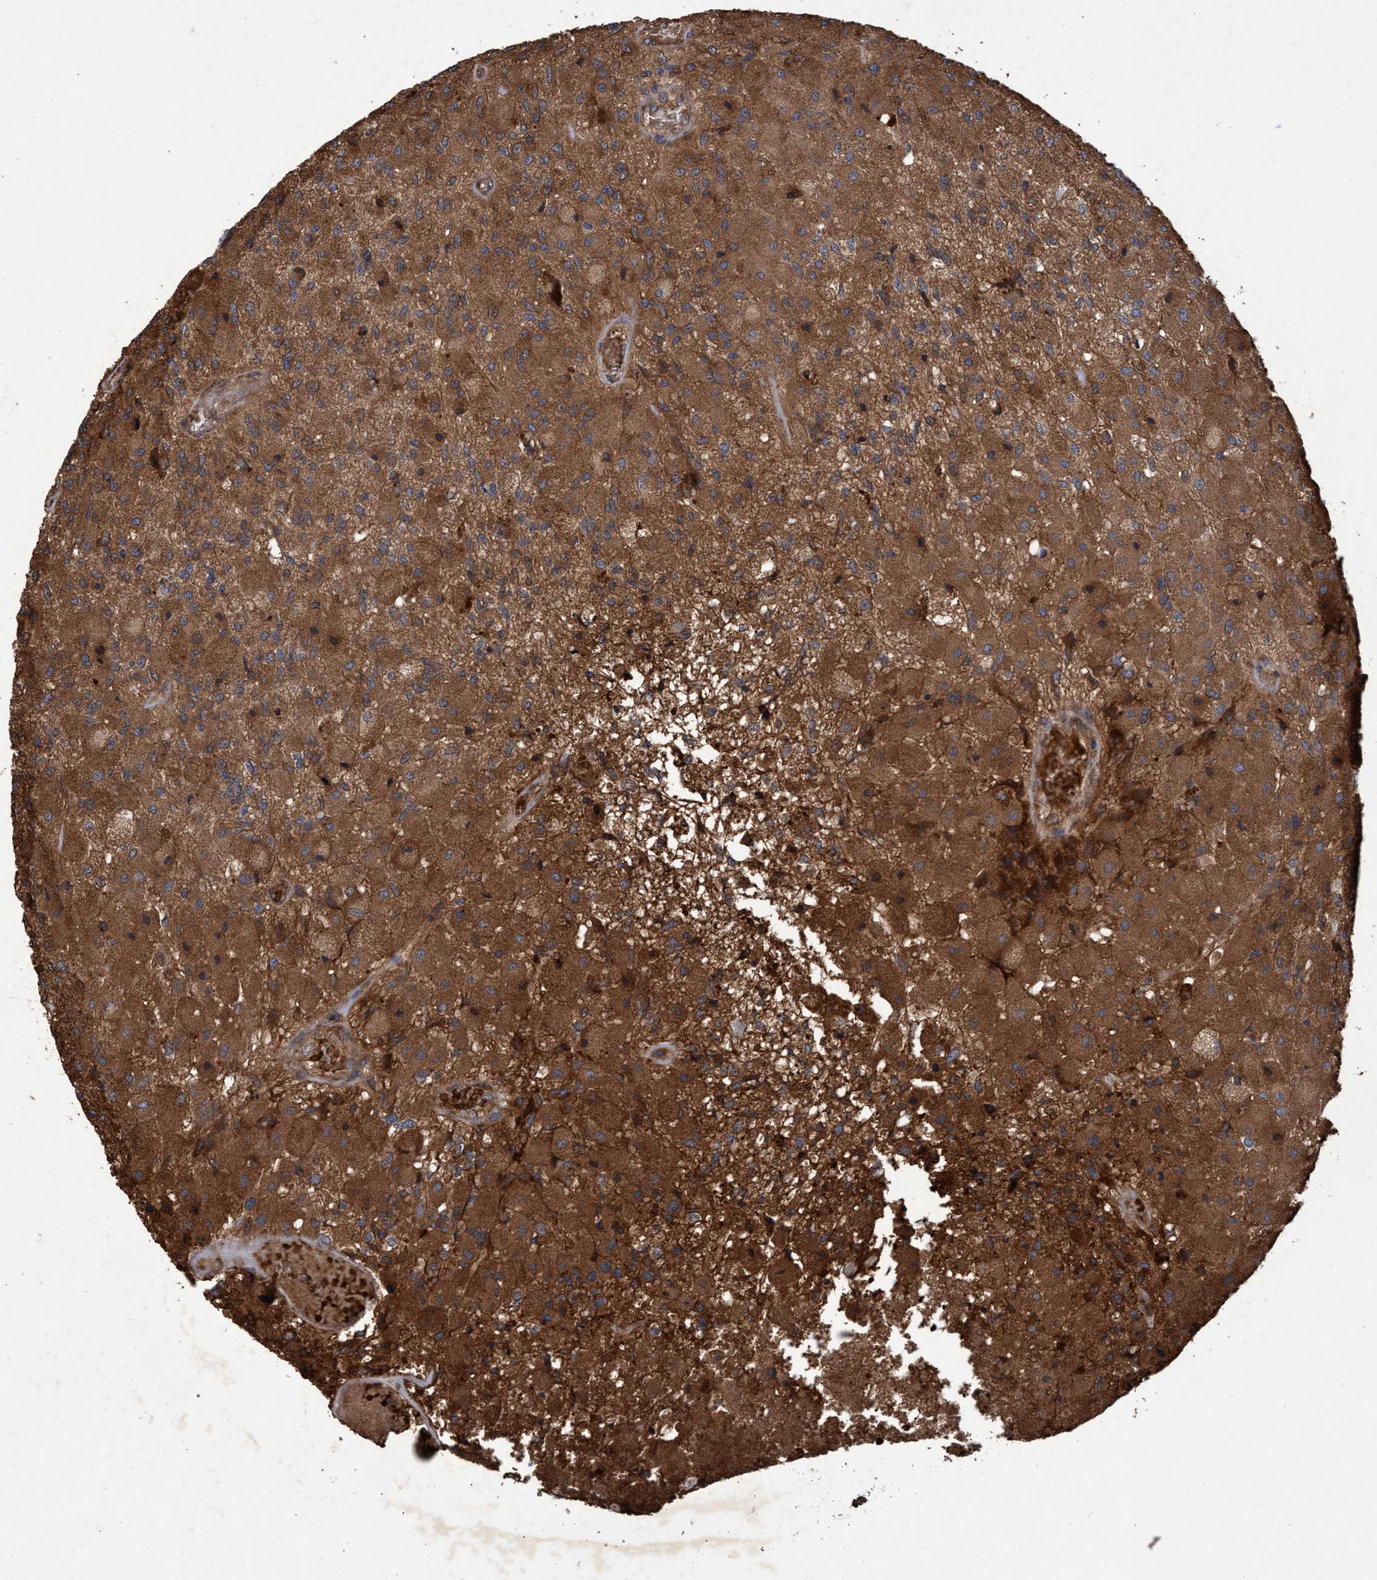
{"staining": {"intensity": "moderate", "quantity": ">75%", "location": "cytoplasmic/membranous"}, "tissue": "glioma", "cell_type": "Tumor cells", "image_type": "cancer", "snomed": [{"axis": "morphology", "description": "Normal tissue, NOS"}, {"axis": "morphology", "description": "Glioma, malignant, High grade"}, {"axis": "topography", "description": "Cerebral cortex"}], "caption": "IHC staining of glioma, which exhibits medium levels of moderate cytoplasmic/membranous staining in about >75% of tumor cells indicating moderate cytoplasmic/membranous protein positivity. The staining was performed using DAB (3,3'-diaminobenzidine) (brown) for protein detection and nuclei were counterstained in hematoxylin (blue).", "gene": "CHMP6", "patient": {"sex": "male", "age": 77}}